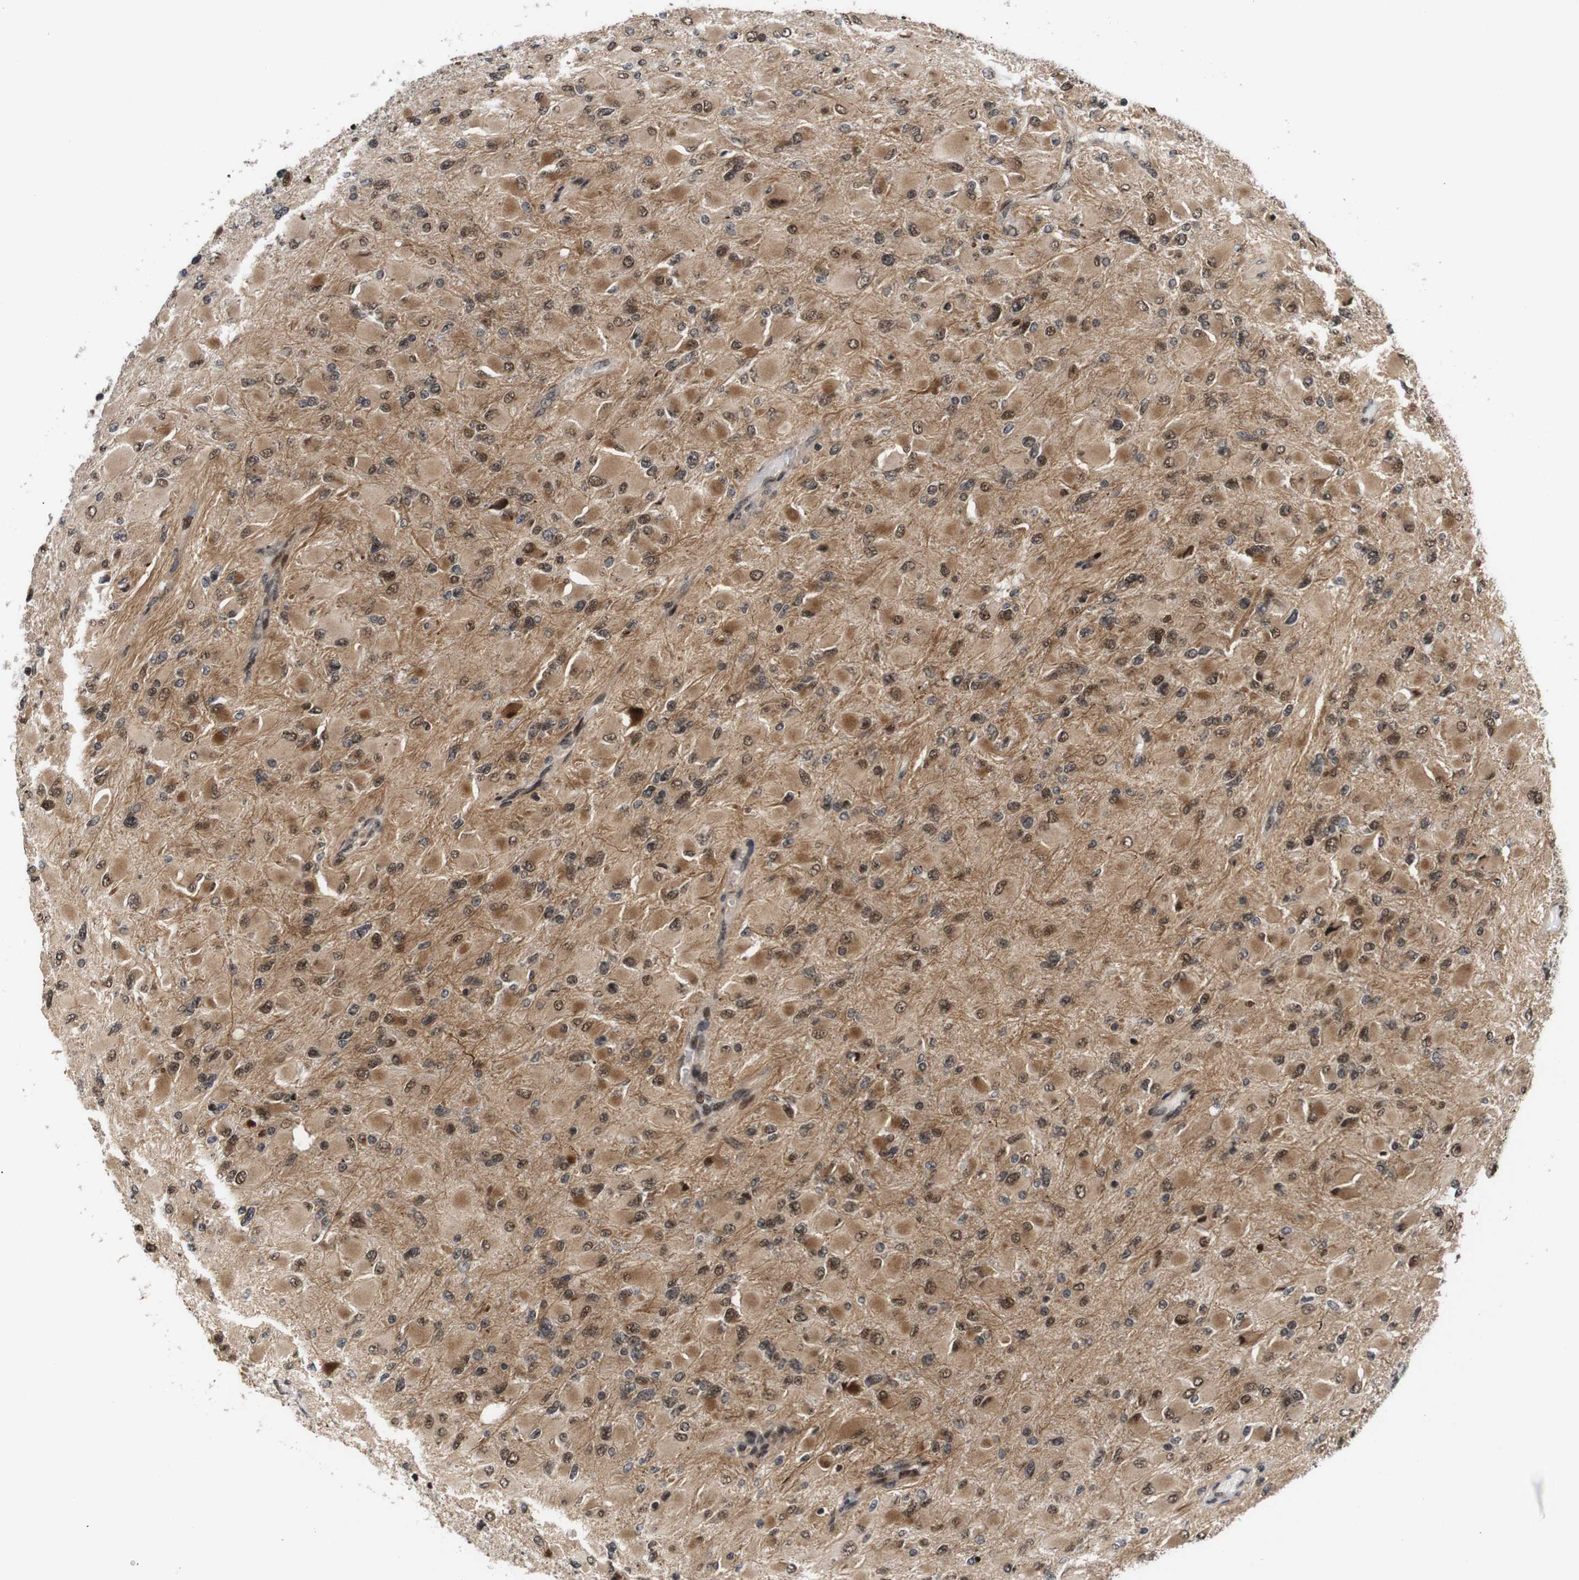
{"staining": {"intensity": "moderate", "quantity": ">75%", "location": "cytoplasmic/membranous,nuclear"}, "tissue": "glioma", "cell_type": "Tumor cells", "image_type": "cancer", "snomed": [{"axis": "morphology", "description": "Glioma, malignant, High grade"}, {"axis": "topography", "description": "Cerebral cortex"}], "caption": "A medium amount of moderate cytoplasmic/membranous and nuclear expression is present in approximately >75% of tumor cells in glioma tissue.", "gene": "KIF23", "patient": {"sex": "female", "age": 36}}